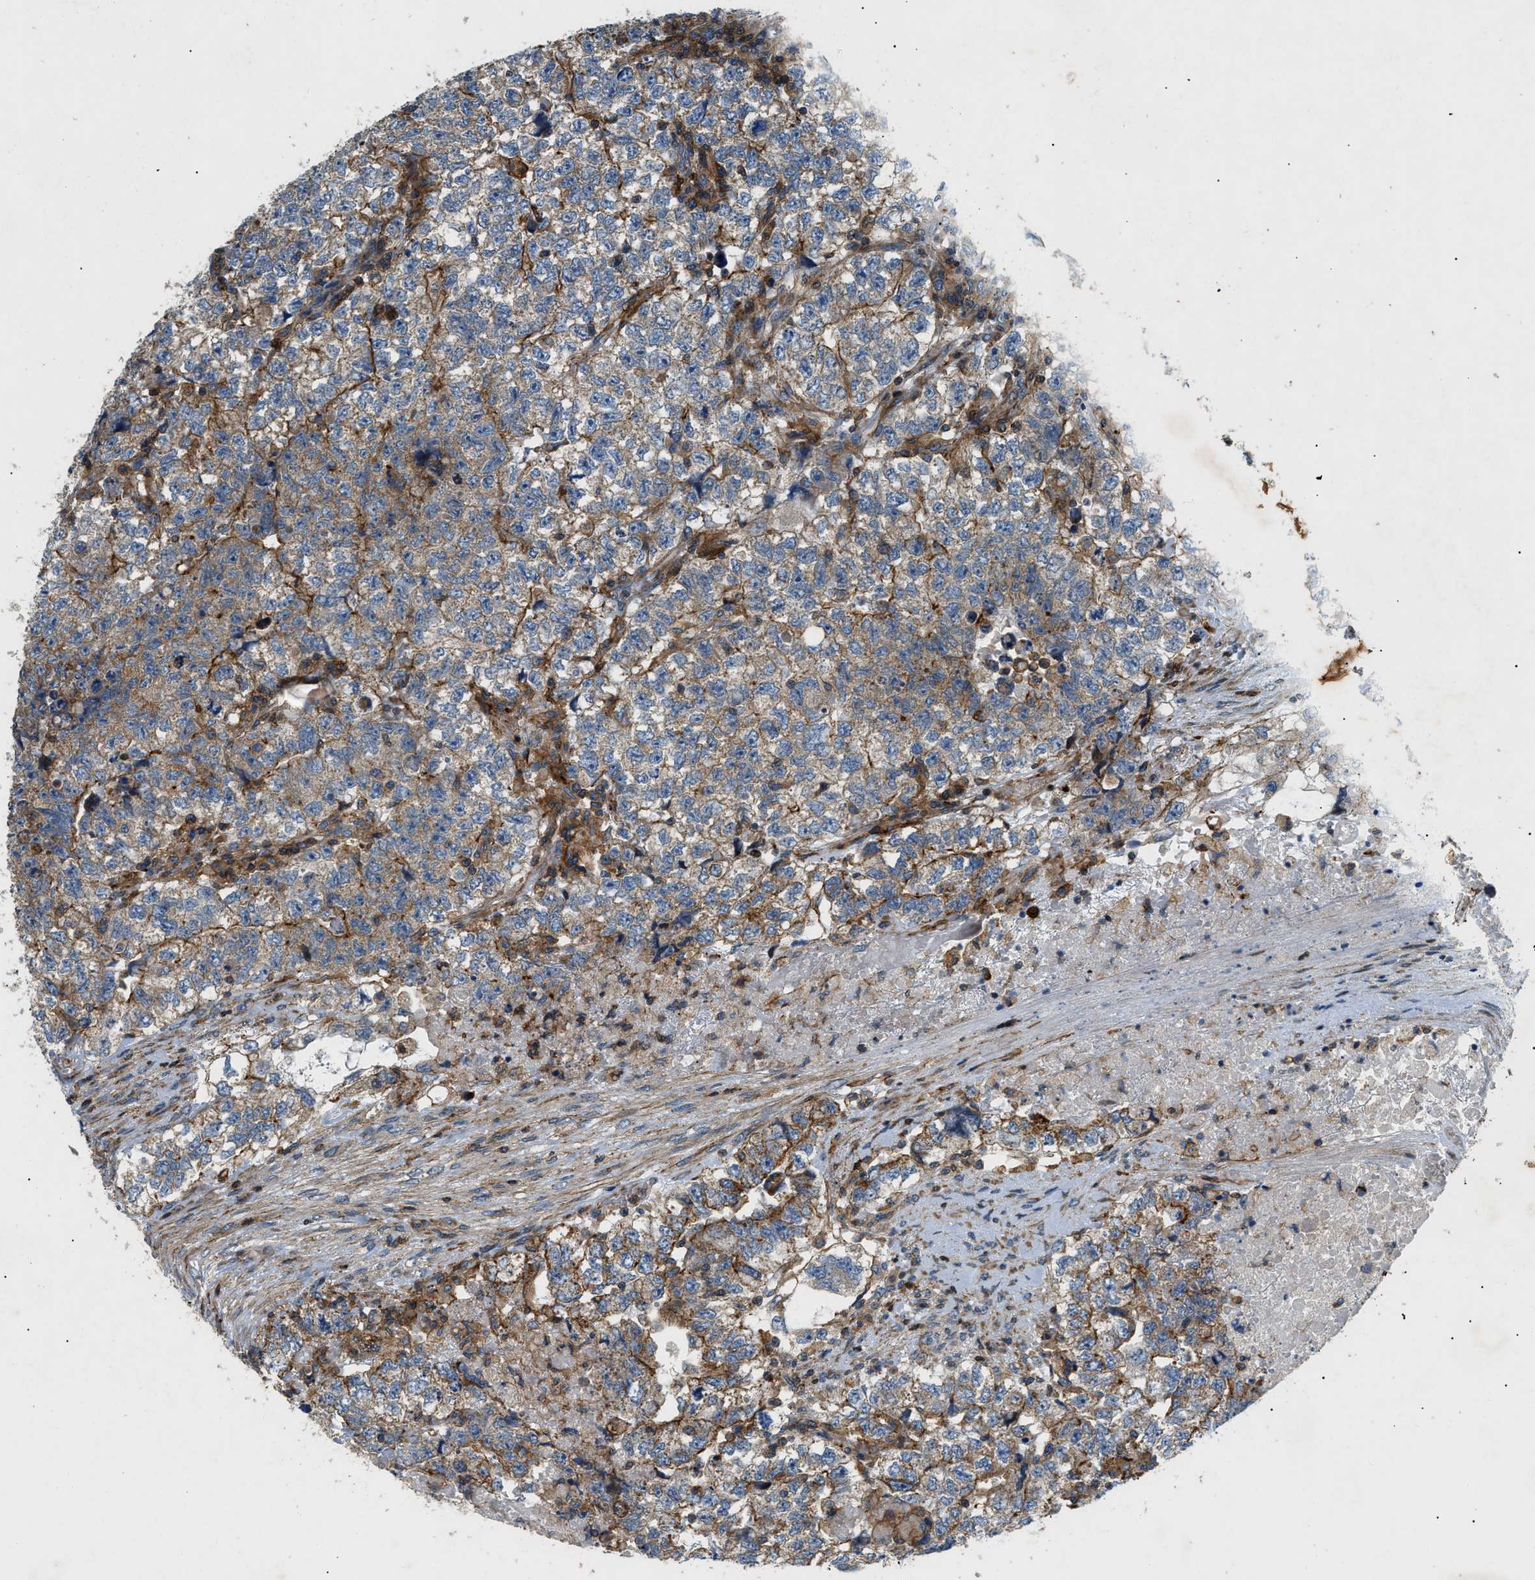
{"staining": {"intensity": "moderate", "quantity": "25%-75%", "location": "cytoplasmic/membranous"}, "tissue": "testis cancer", "cell_type": "Tumor cells", "image_type": "cancer", "snomed": [{"axis": "morphology", "description": "Carcinoma, Embryonal, NOS"}, {"axis": "topography", "description": "Testis"}], "caption": "Immunohistochemistry (IHC) image of human testis cancer (embryonal carcinoma) stained for a protein (brown), which reveals medium levels of moderate cytoplasmic/membranous expression in approximately 25%-75% of tumor cells.", "gene": "DHODH", "patient": {"sex": "male", "age": 36}}